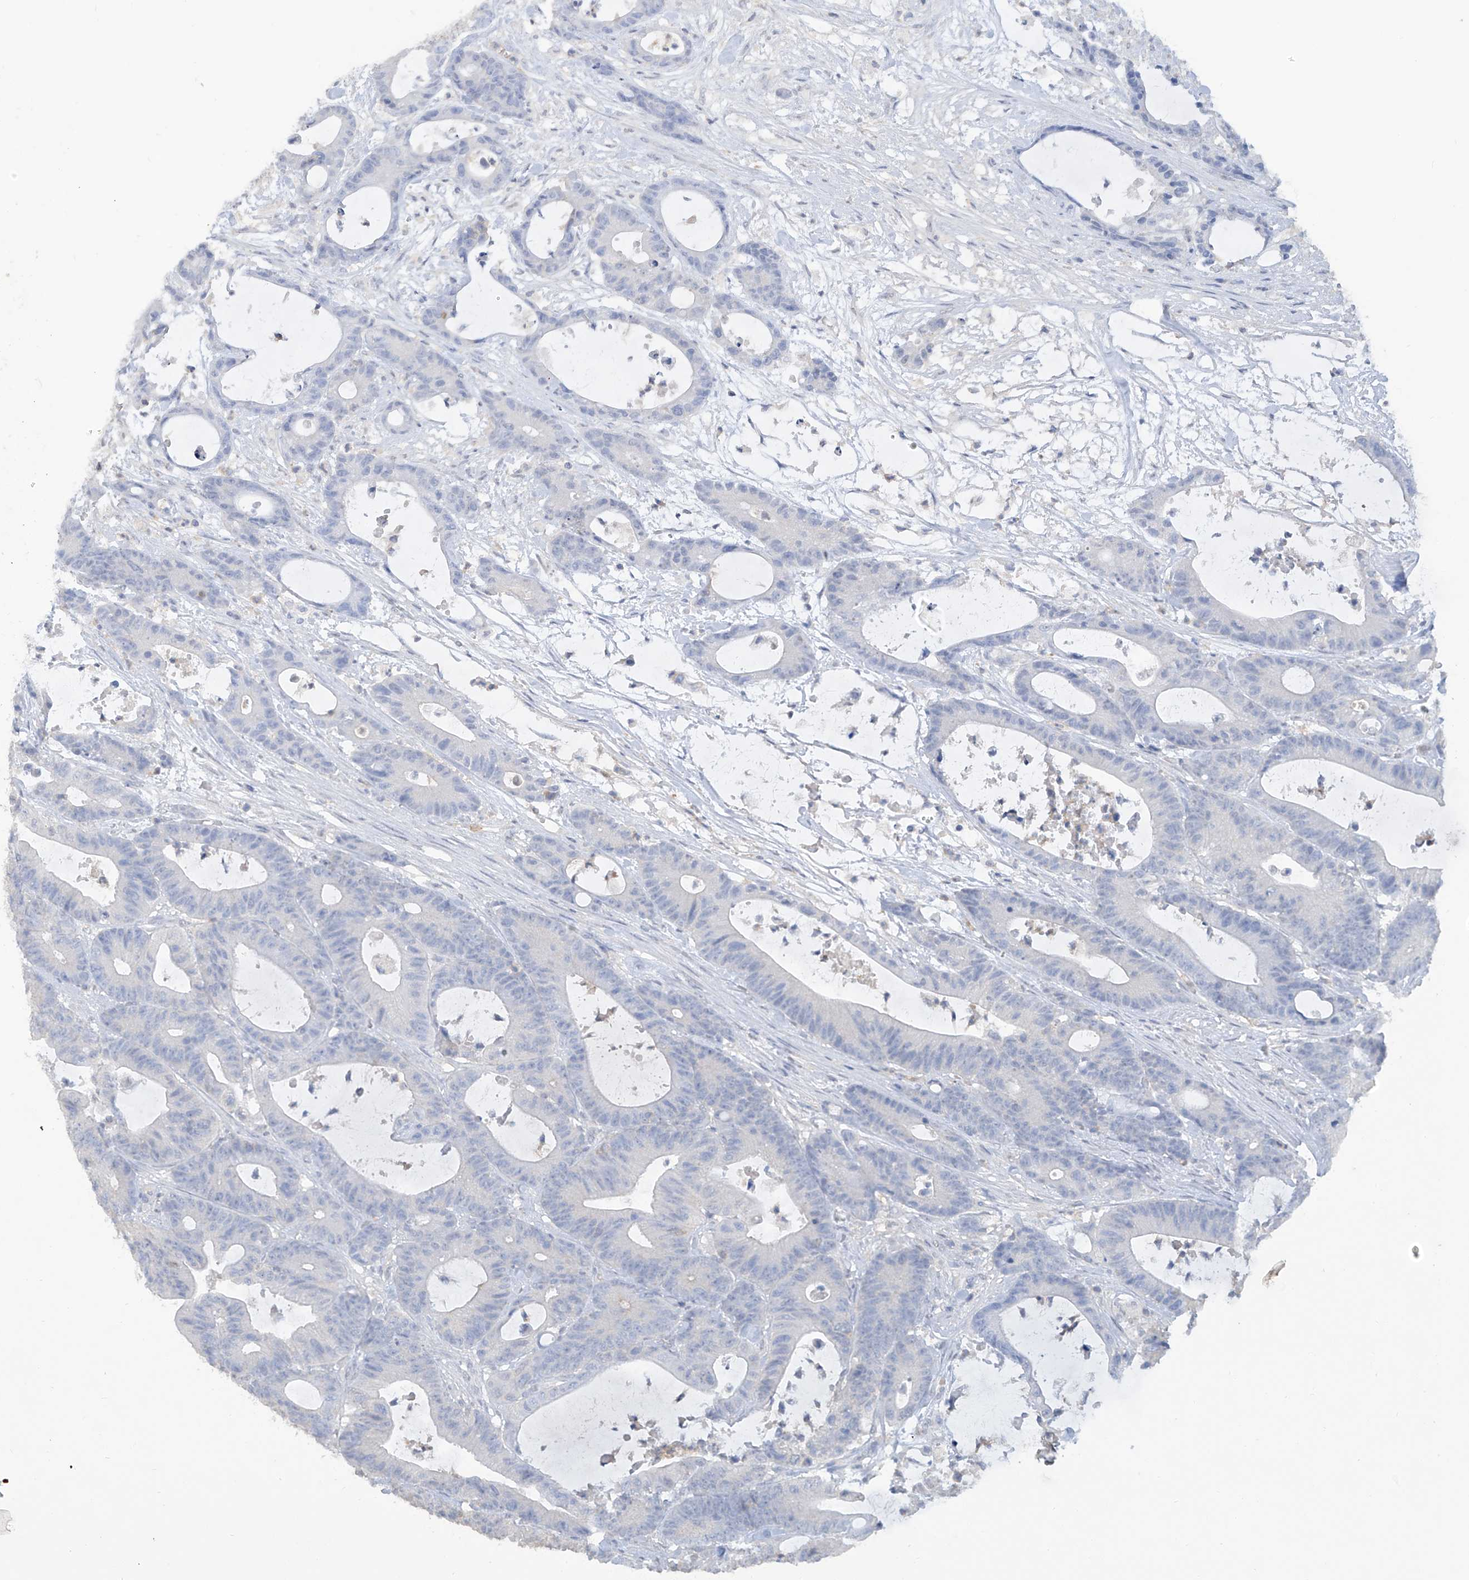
{"staining": {"intensity": "negative", "quantity": "none", "location": "none"}, "tissue": "colorectal cancer", "cell_type": "Tumor cells", "image_type": "cancer", "snomed": [{"axis": "morphology", "description": "Adenocarcinoma, NOS"}, {"axis": "topography", "description": "Colon"}], "caption": "High magnification brightfield microscopy of colorectal adenocarcinoma stained with DAB (3,3'-diaminobenzidine) (brown) and counterstained with hematoxylin (blue): tumor cells show no significant staining.", "gene": "HAS3", "patient": {"sex": "female", "age": 84}}